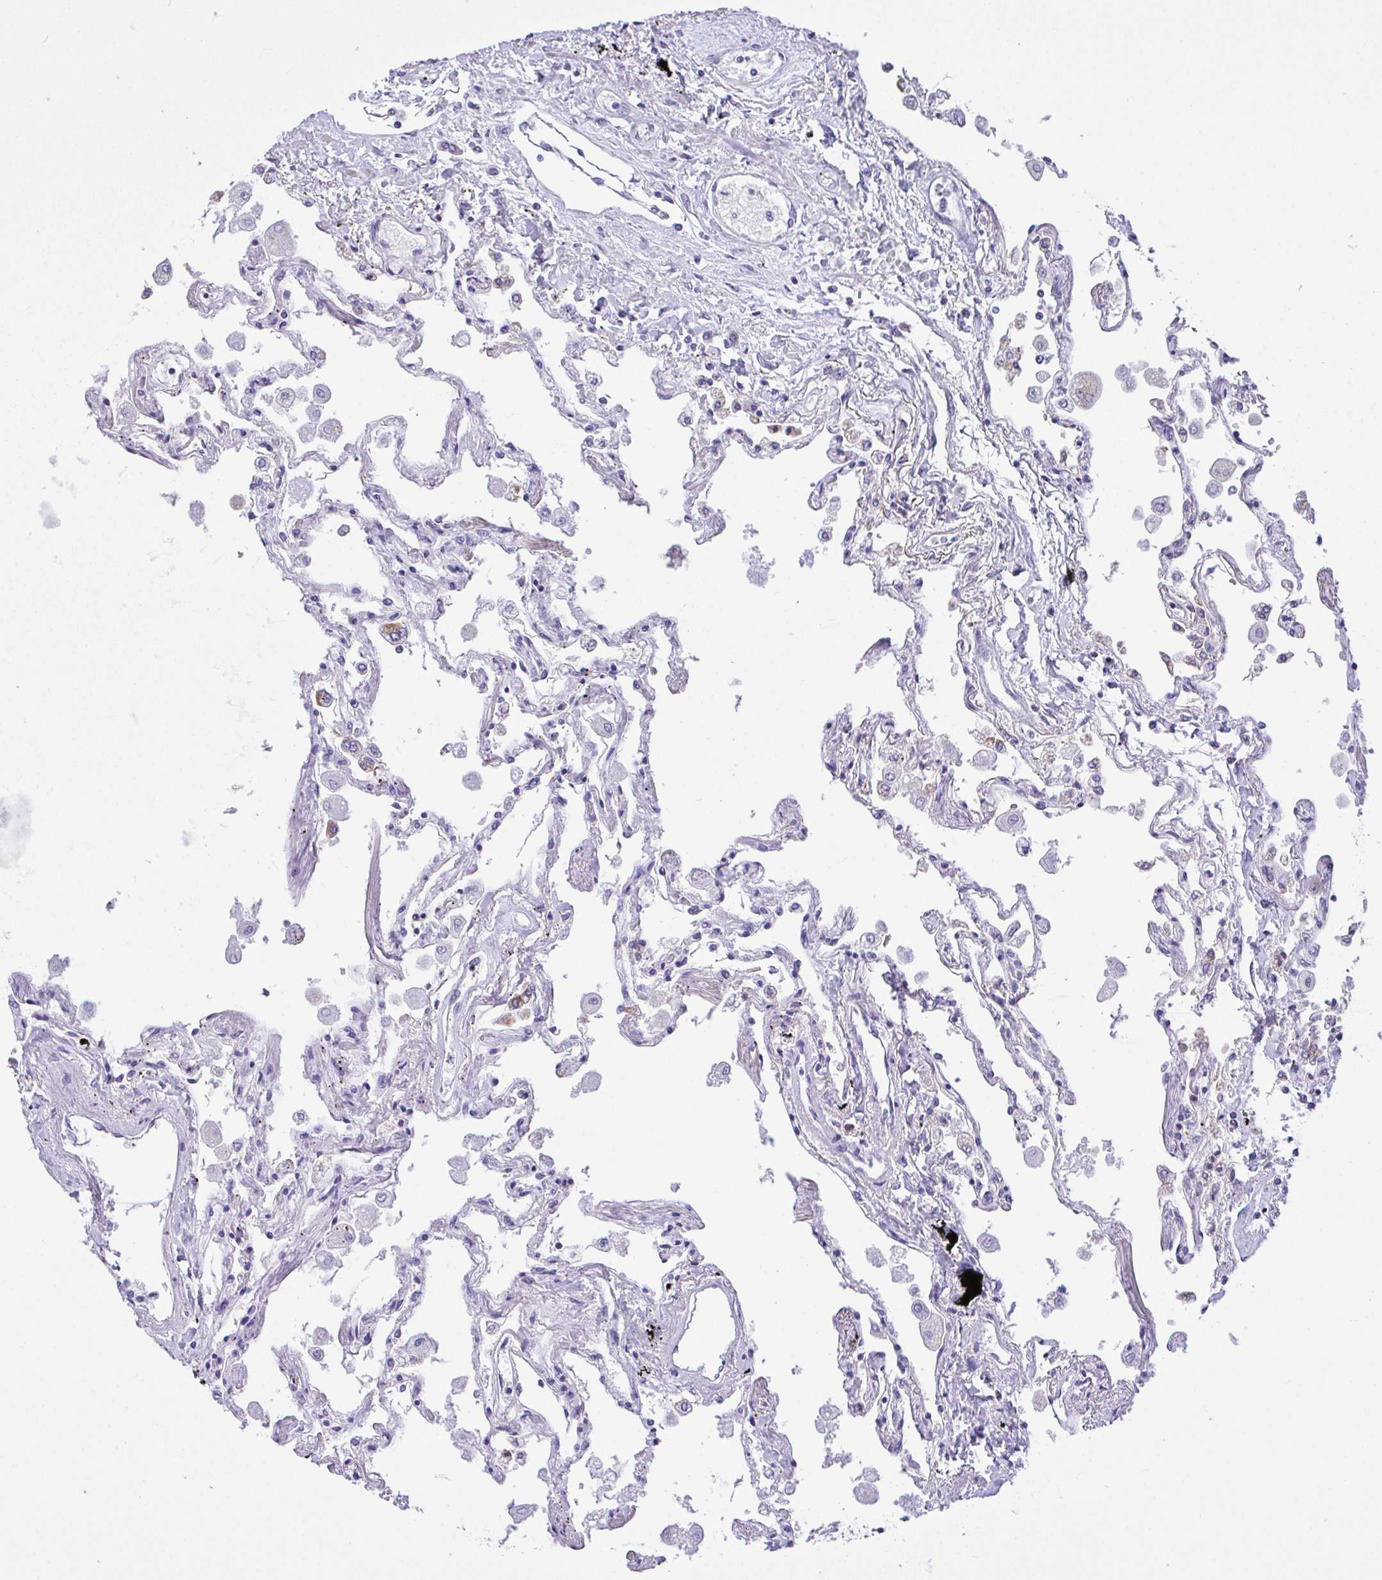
{"staining": {"intensity": "negative", "quantity": "none", "location": "none"}, "tissue": "lung", "cell_type": "Alveolar cells", "image_type": "normal", "snomed": [{"axis": "morphology", "description": "Normal tissue, NOS"}, {"axis": "morphology", "description": "Adenocarcinoma, NOS"}, {"axis": "topography", "description": "Cartilage tissue"}, {"axis": "topography", "description": "Lung"}], "caption": "DAB (3,3'-diaminobenzidine) immunohistochemical staining of unremarkable lung exhibits no significant expression in alveolar cells. (DAB (3,3'-diaminobenzidine) immunohistochemistry (IHC) with hematoxylin counter stain).", "gene": "NLRP8", "patient": {"sex": "female", "age": 67}}